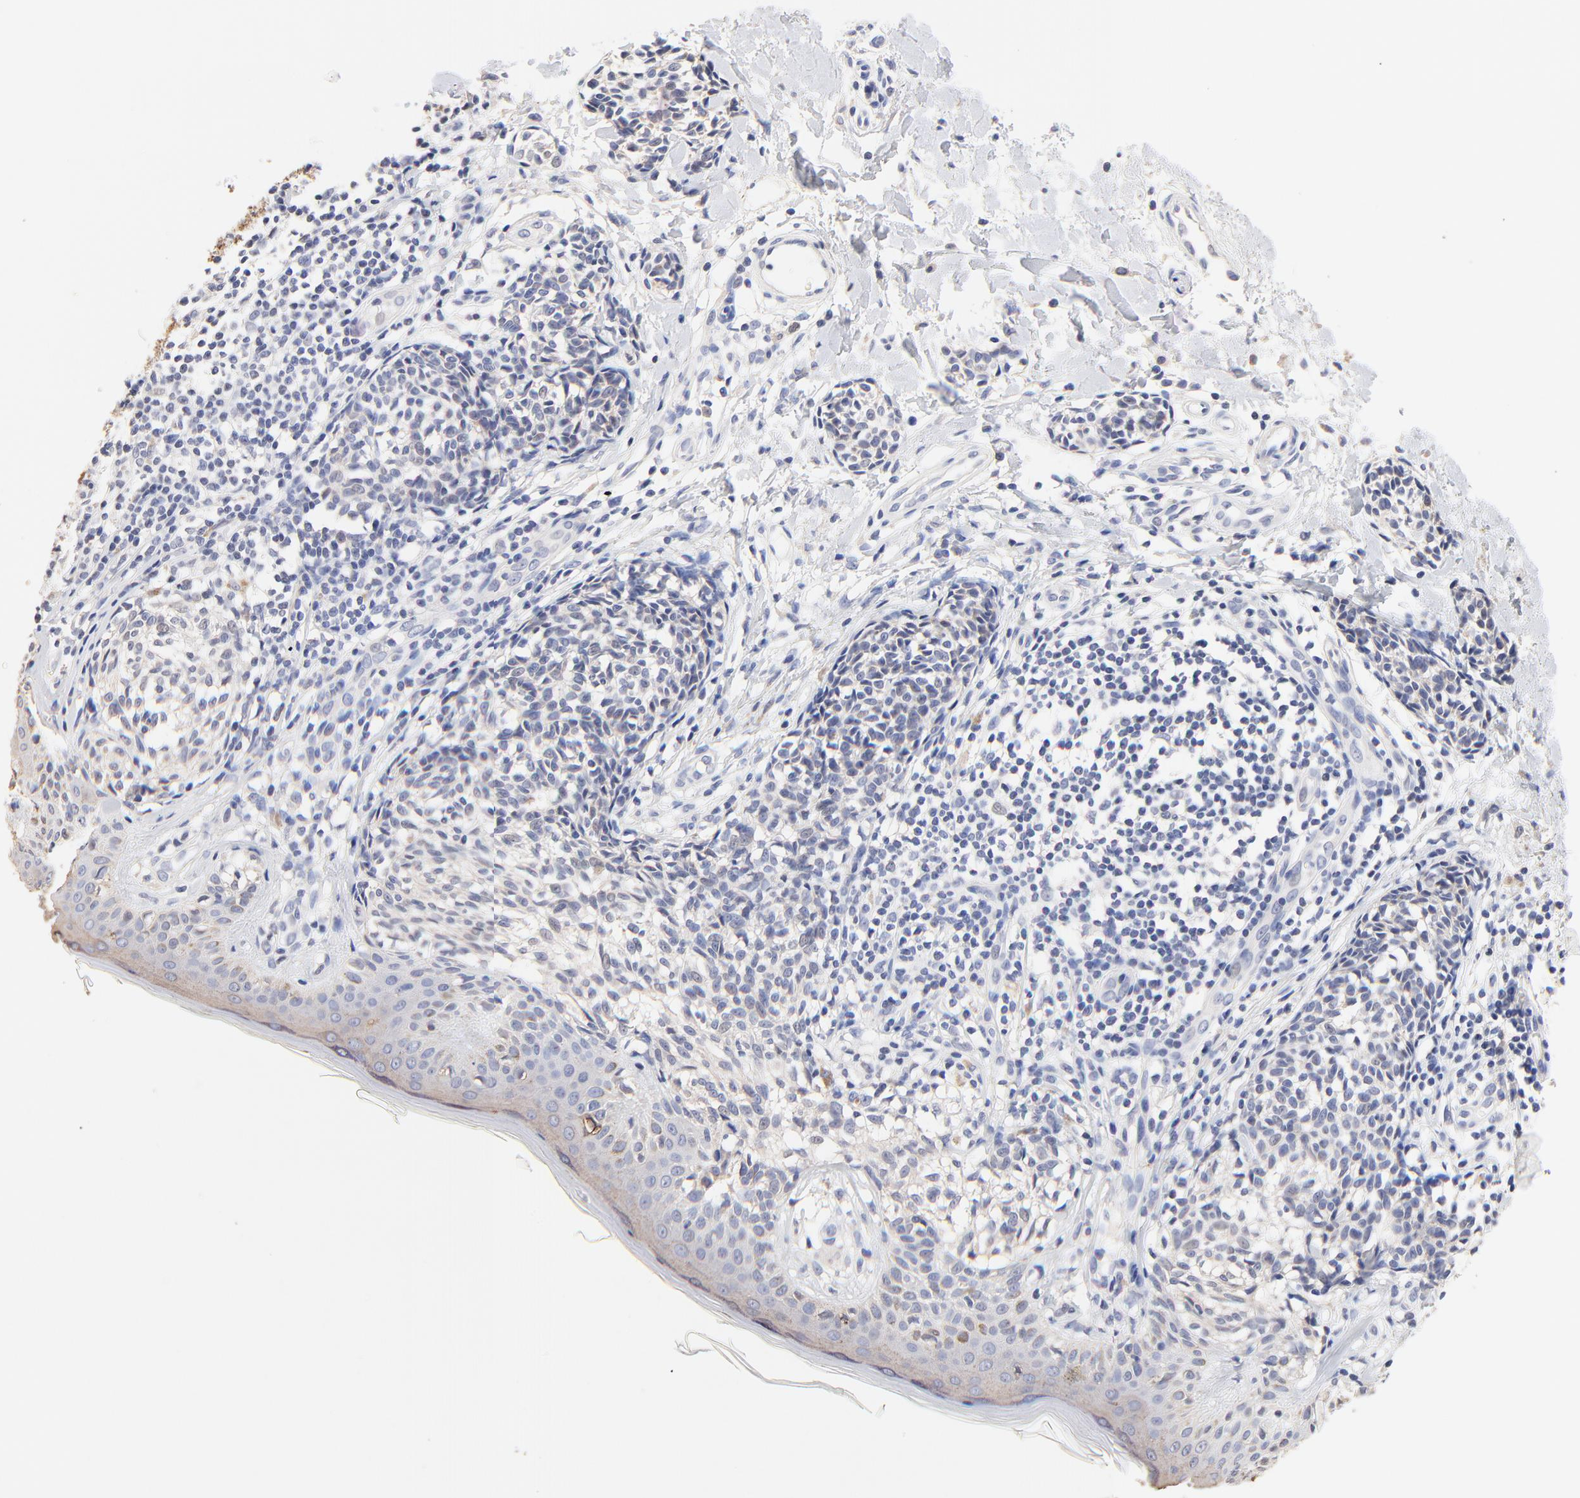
{"staining": {"intensity": "negative", "quantity": "none", "location": "none"}, "tissue": "melanoma", "cell_type": "Tumor cells", "image_type": "cancer", "snomed": [{"axis": "morphology", "description": "Malignant melanoma, NOS"}, {"axis": "topography", "description": "Skin"}], "caption": "Human melanoma stained for a protein using immunohistochemistry displays no positivity in tumor cells.", "gene": "TWNK", "patient": {"sex": "male", "age": 67}}